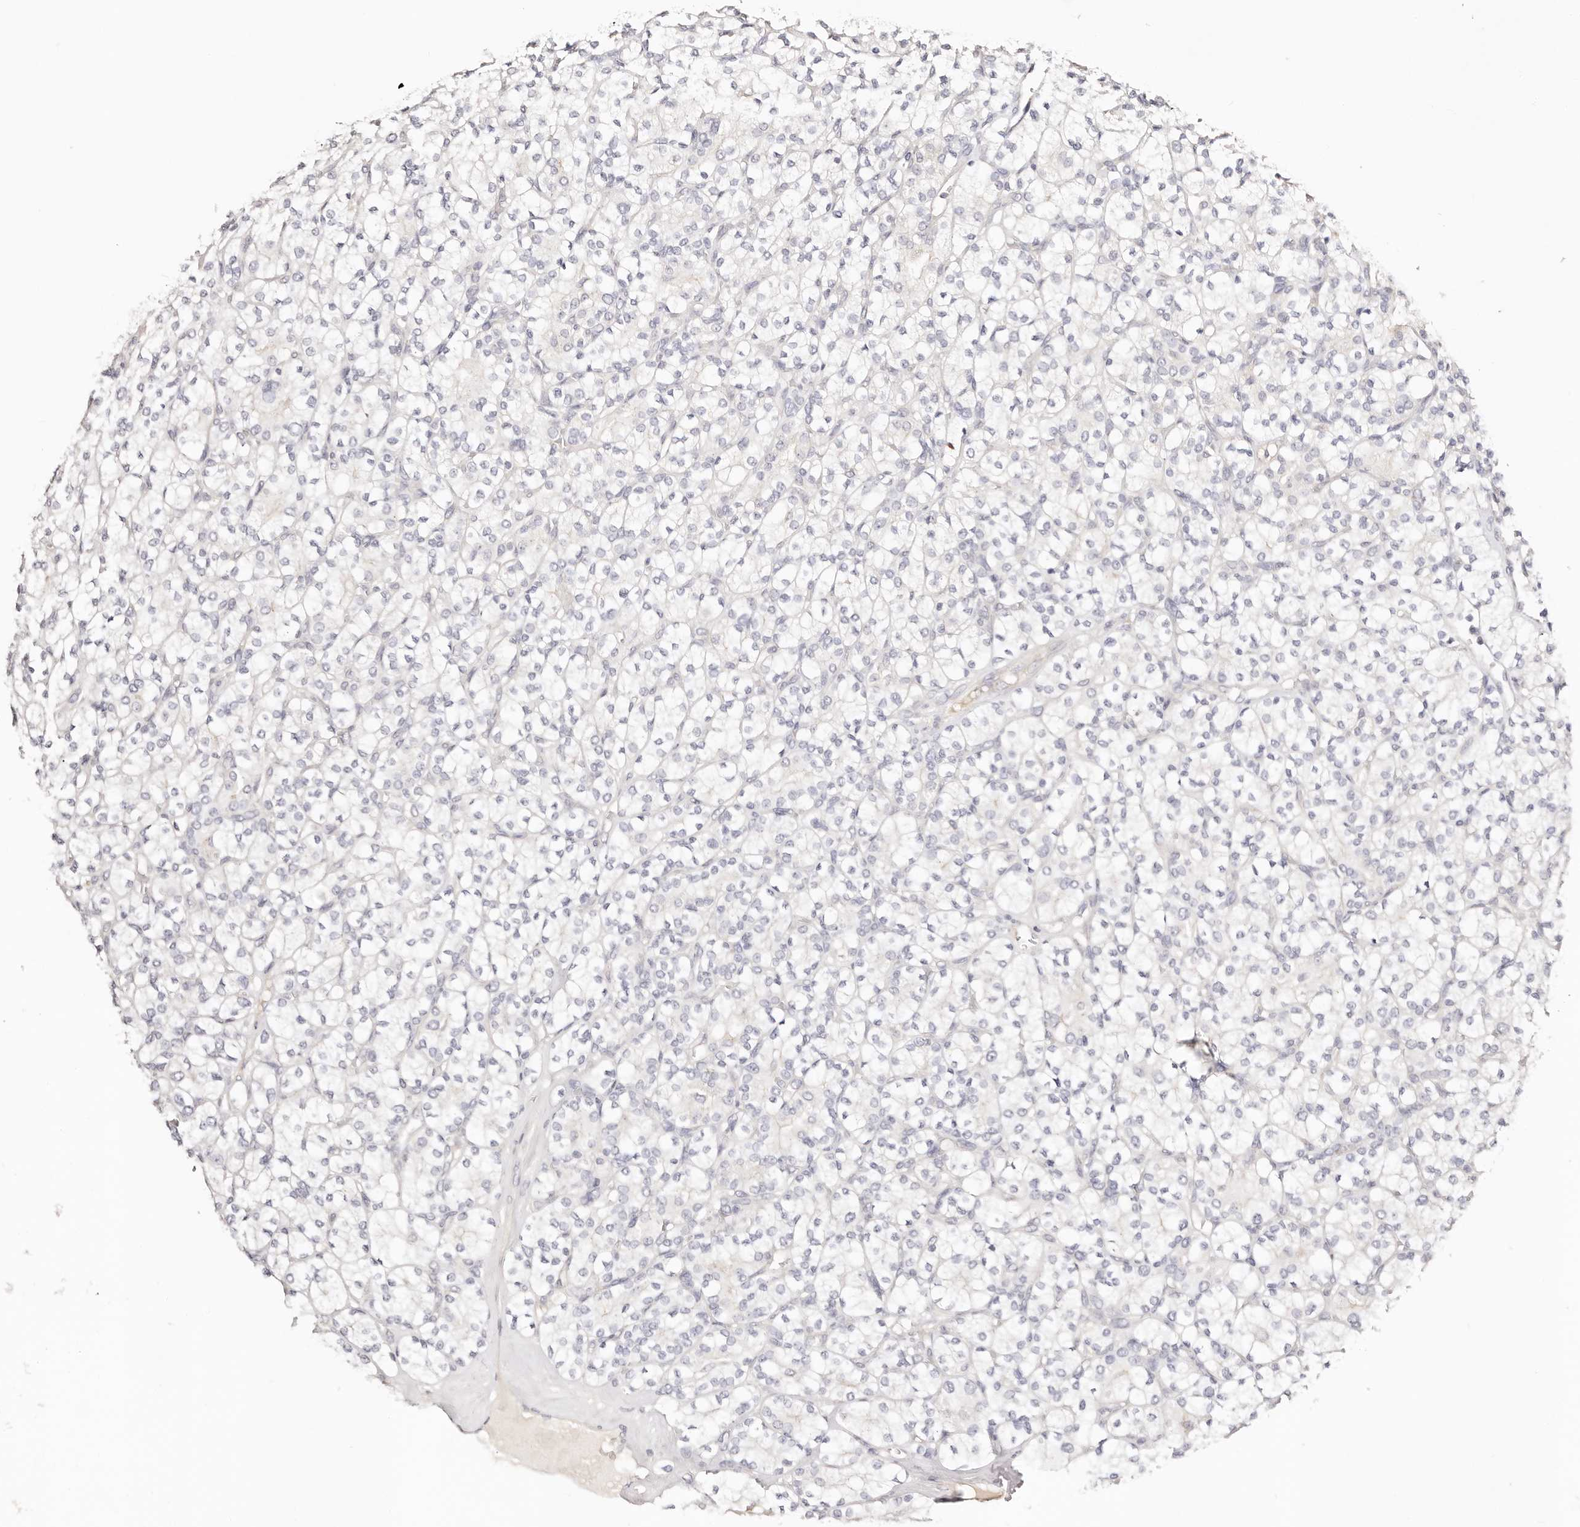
{"staining": {"intensity": "negative", "quantity": "none", "location": "none"}, "tissue": "renal cancer", "cell_type": "Tumor cells", "image_type": "cancer", "snomed": [{"axis": "morphology", "description": "Adenocarcinoma, NOS"}, {"axis": "topography", "description": "Kidney"}], "caption": "An IHC photomicrograph of adenocarcinoma (renal) is shown. There is no staining in tumor cells of adenocarcinoma (renal).", "gene": "DNASE1", "patient": {"sex": "male", "age": 77}}